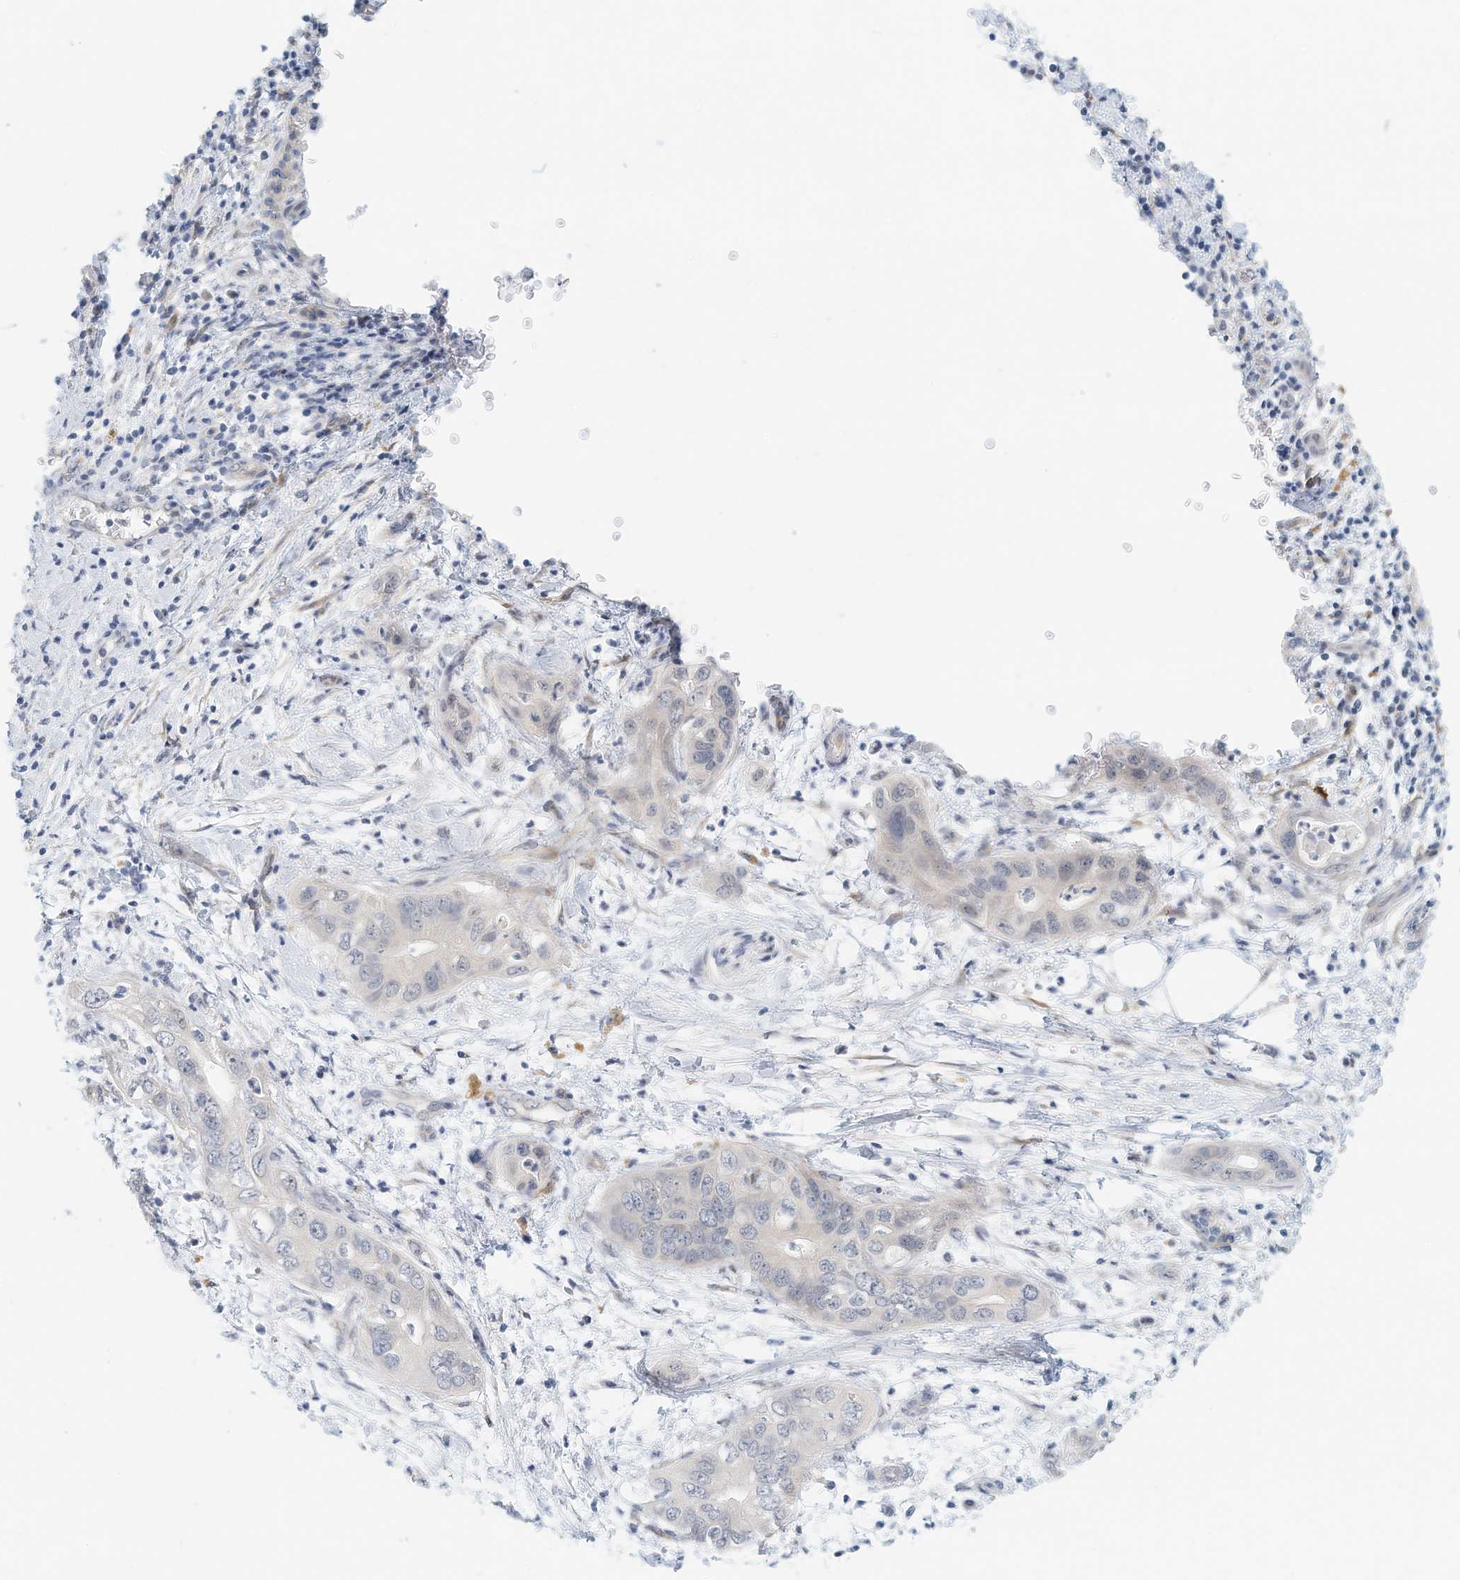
{"staining": {"intensity": "negative", "quantity": "none", "location": "none"}, "tissue": "pancreatic cancer", "cell_type": "Tumor cells", "image_type": "cancer", "snomed": [{"axis": "morphology", "description": "Adenocarcinoma, NOS"}, {"axis": "topography", "description": "Pancreas"}], "caption": "There is no significant expression in tumor cells of pancreatic adenocarcinoma.", "gene": "ARHGAP28", "patient": {"sex": "female", "age": 78}}